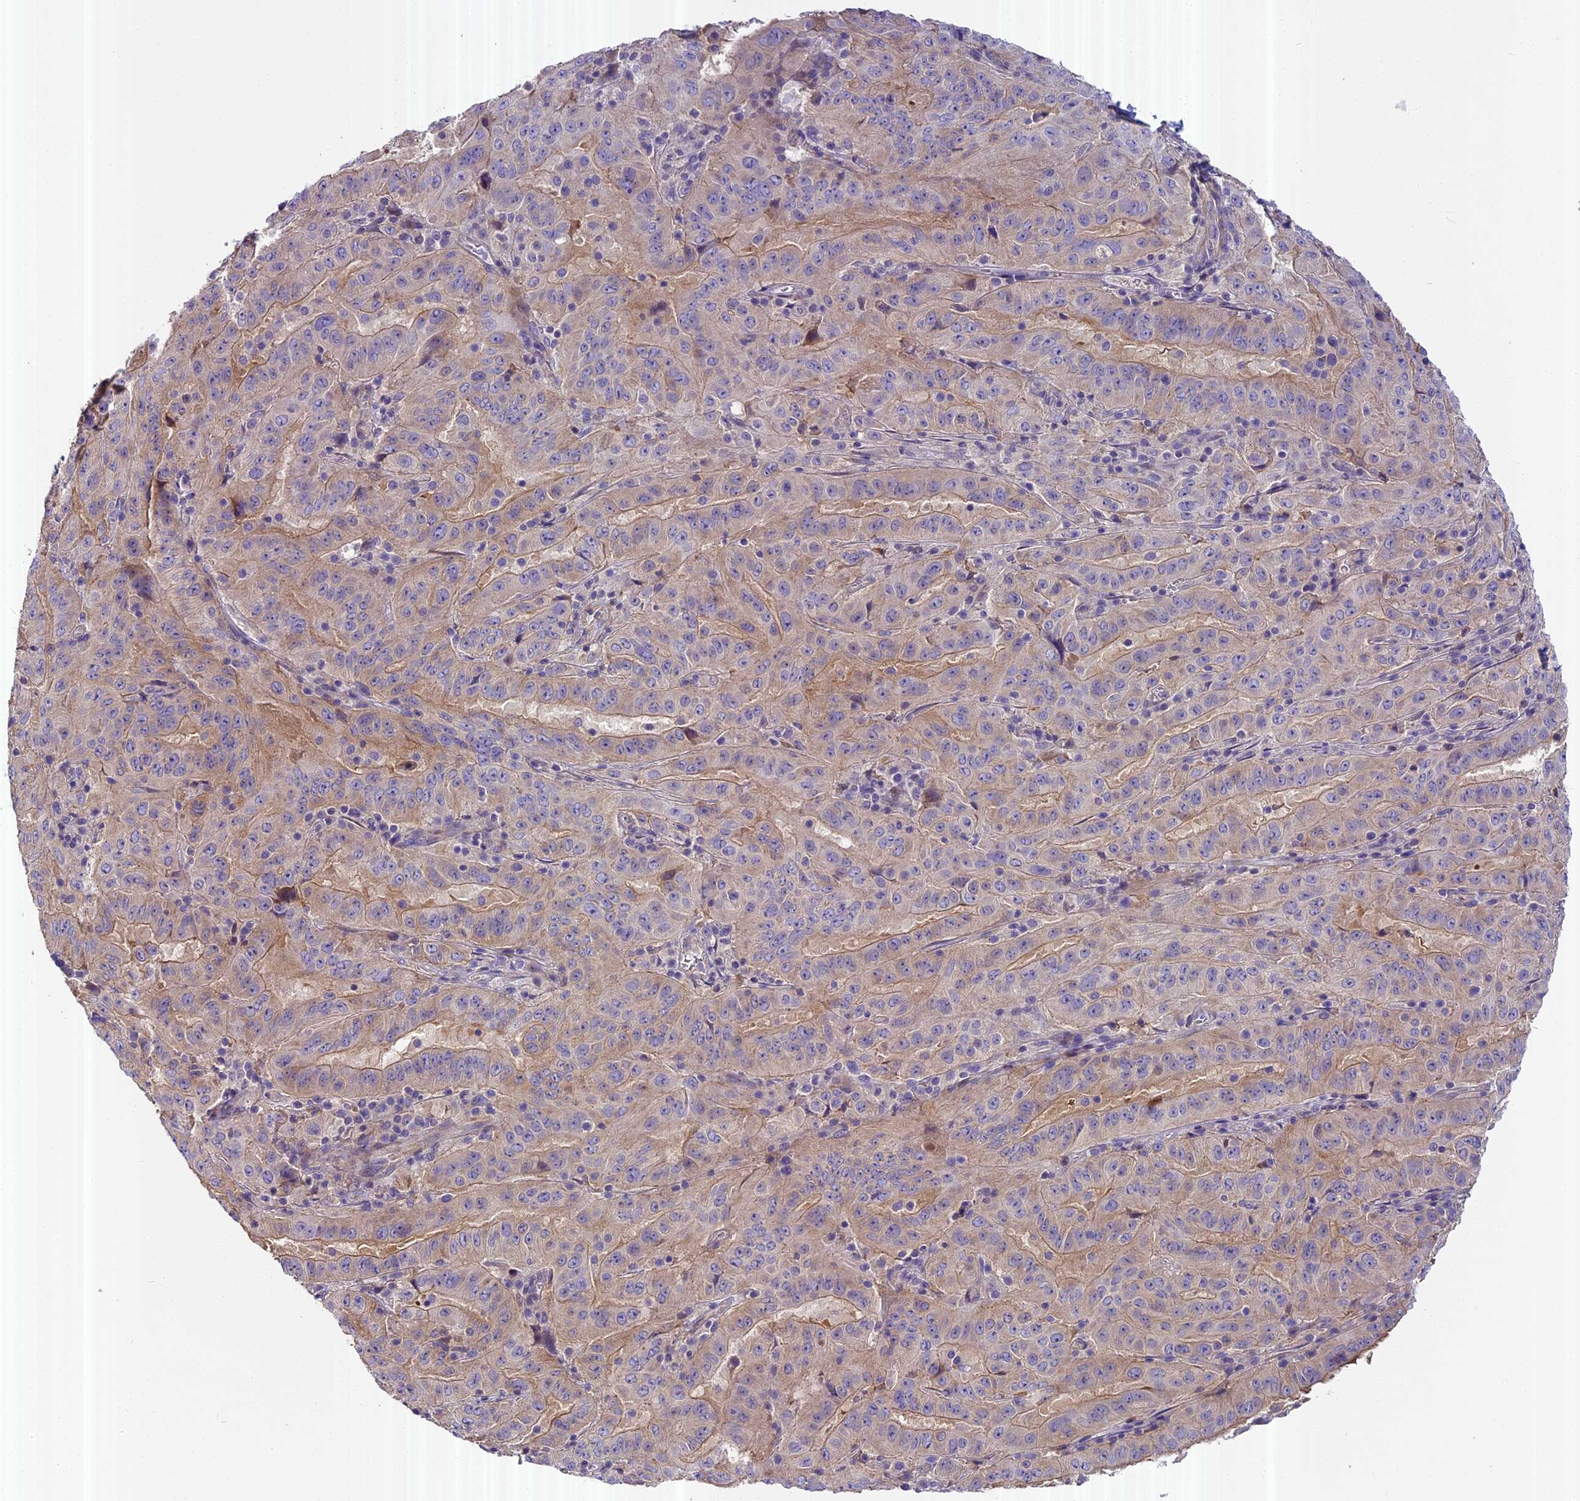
{"staining": {"intensity": "moderate", "quantity": "<25%", "location": "cytoplasmic/membranous"}, "tissue": "pancreatic cancer", "cell_type": "Tumor cells", "image_type": "cancer", "snomed": [{"axis": "morphology", "description": "Adenocarcinoma, NOS"}, {"axis": "topography", "description": "Pancreas"}], "caption": "Protein expression analysis of human pancreatic adenocarcinoma reveals moderate cytoplasmic/membranous positivity in about <25% of tumor cells.", "gene": "FAM98C", "patient": {"sex": "male", "age": 63}}